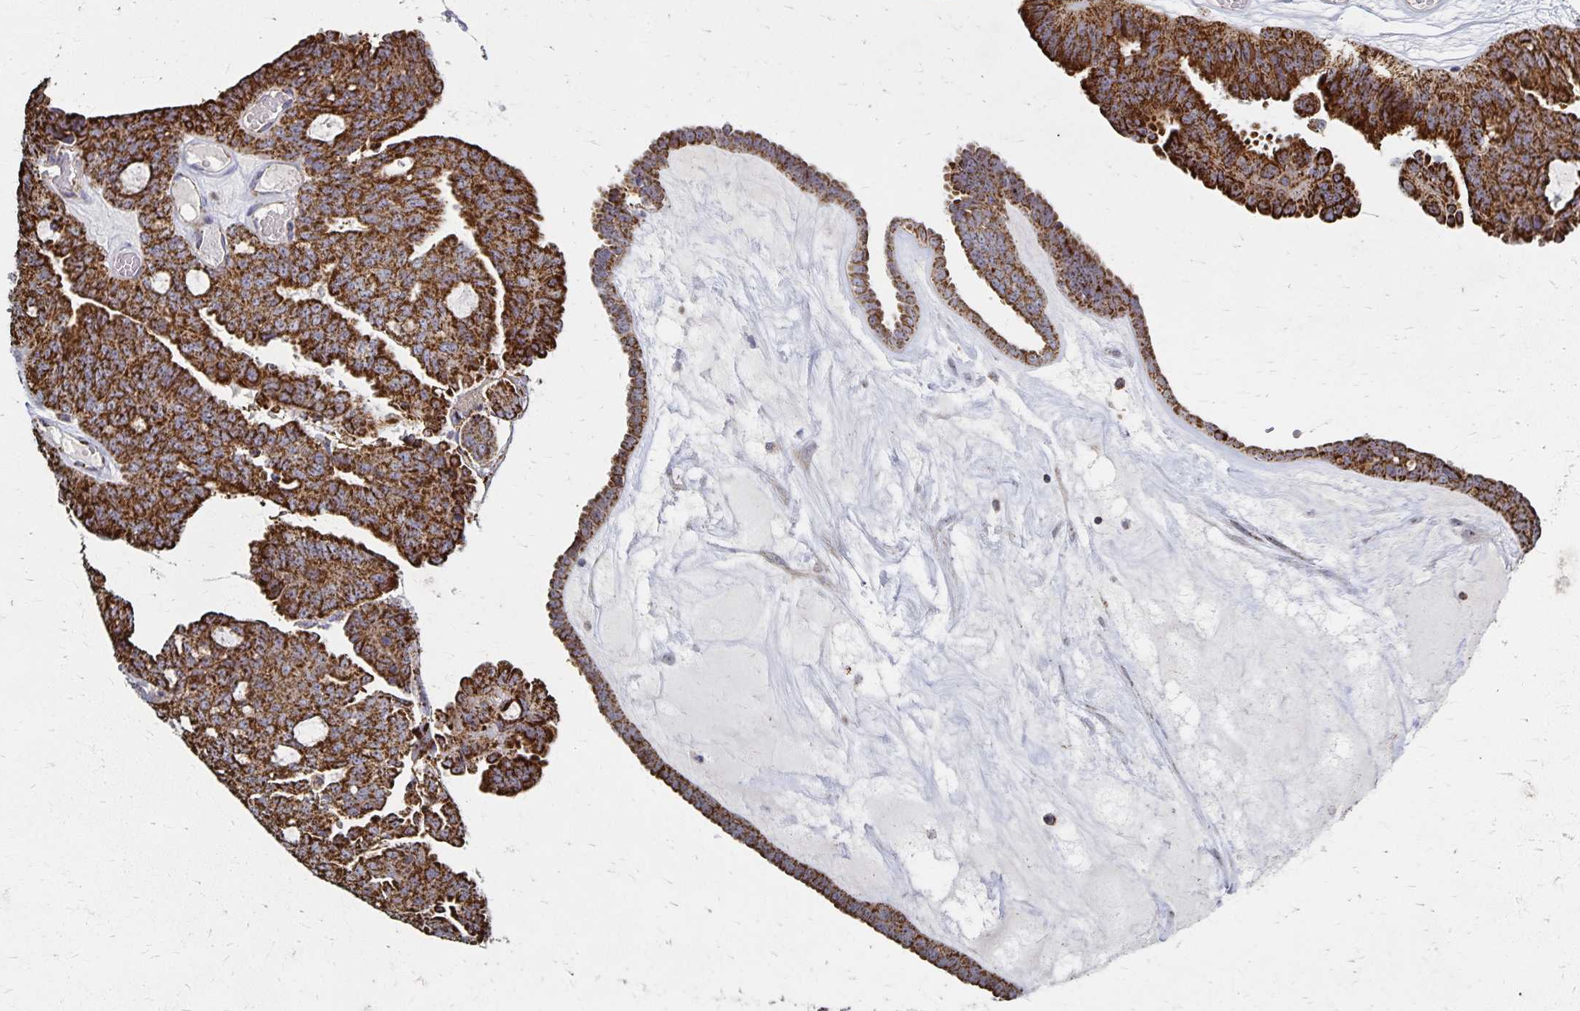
{"staining": {"intensity": "strong", "quantity": ">75%", "location": "cytoplasmic/membranous"}, "tissue": "ovarian cancer", "cell_type": "Tumor cells", "image_type": "cancer", "snomed": [{"axis": "morphology", "description": "Cystadenocarcinoma, serous, NOS"}, {"axis": "topography", "description": "Ovary"}], "caption": "IHC image of neoplastic tissue: ovarian cancer stained using immunohistochemistry reveals high levels of strong protein expression localized specifically in the cytoplasmic/membranous of tumor cells, appearing as a cytoplasmic/membranous brown color.", "gene": "DYRK4", "patient": {"sex": "female", "age": 71}}